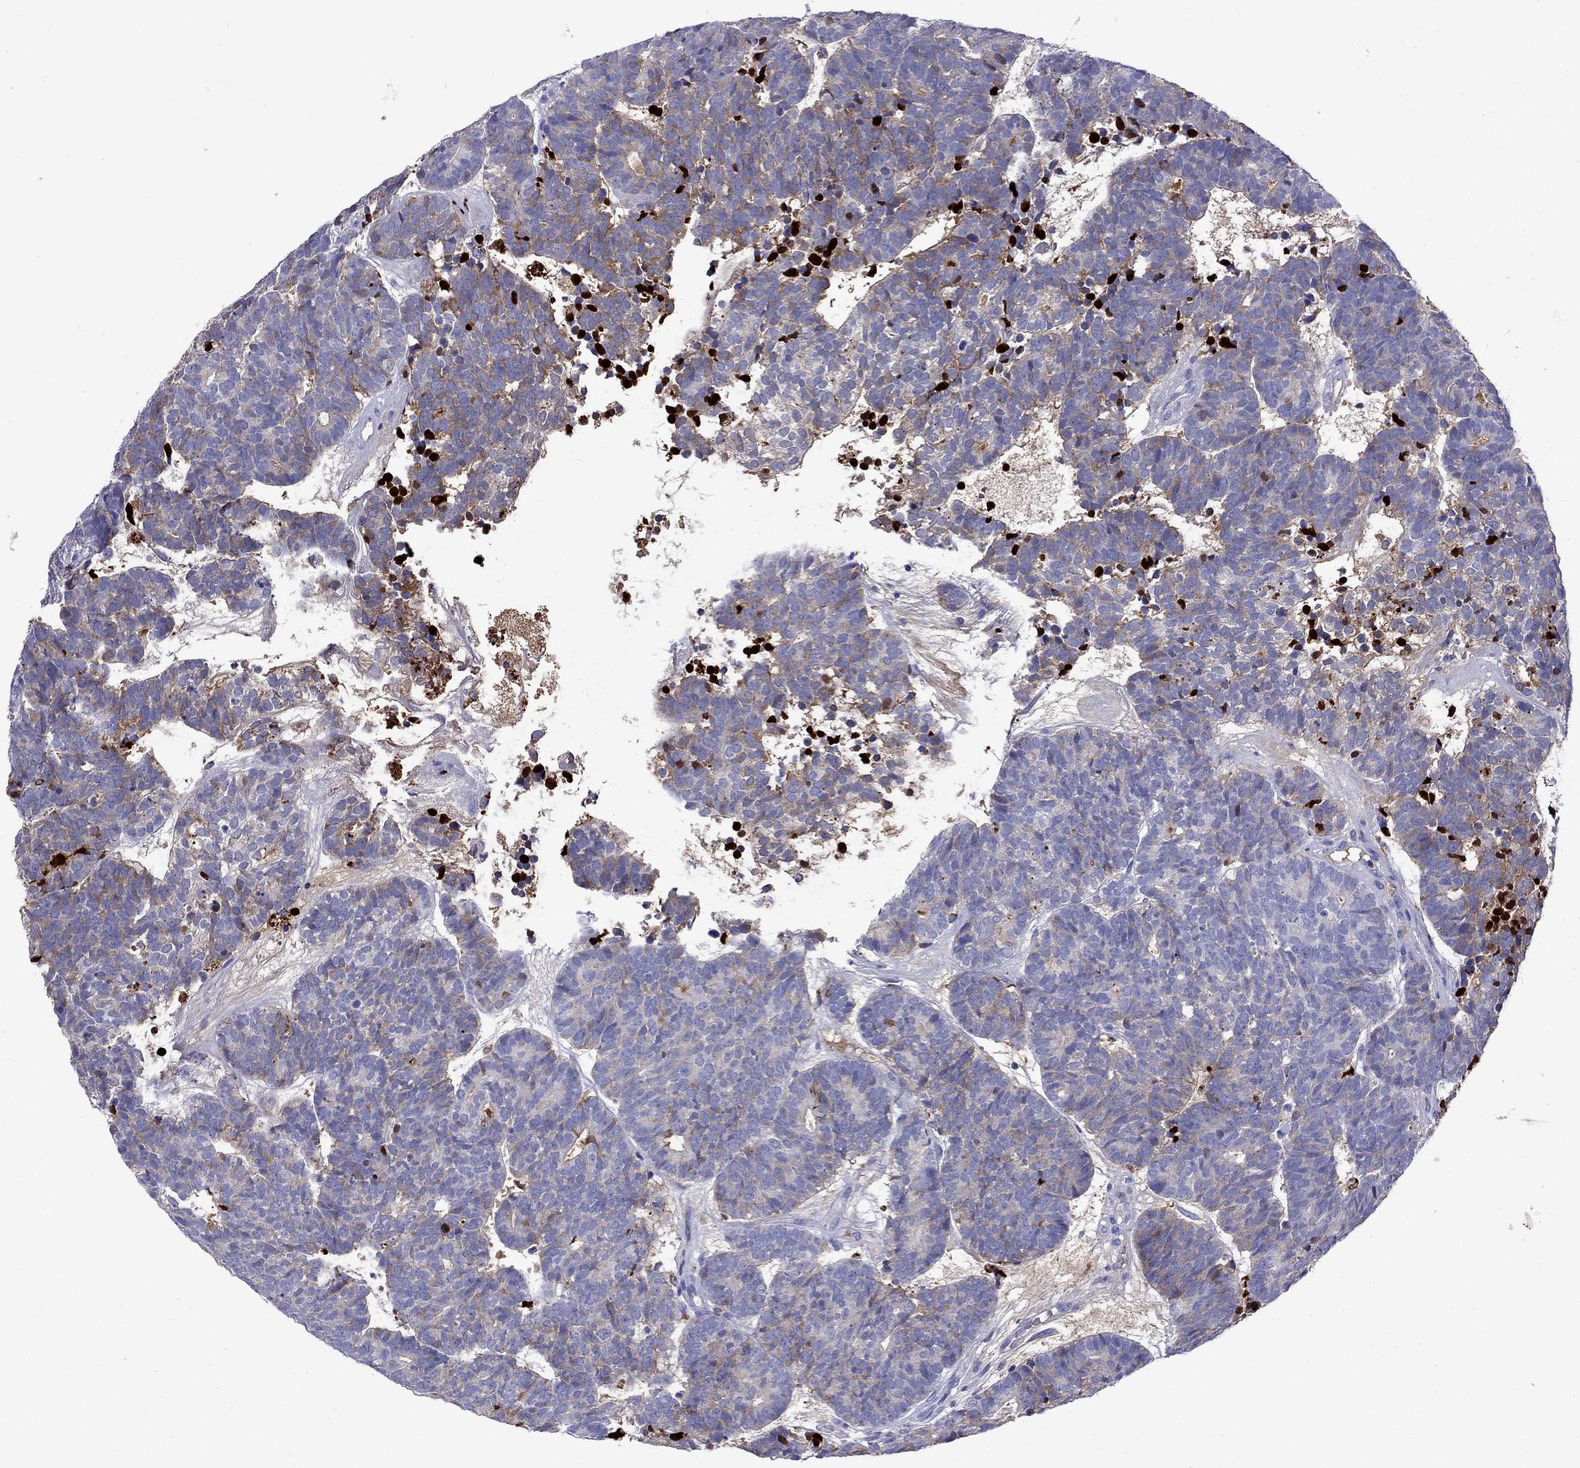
{"staining": {"intensity": "negative", "quantity": "none", "location": "none"}, "tissue": "head and neck cancer", "cell_type": "Tumor cells", "image_type": "cancer", "snomed": [{"axis": "morphology", "description": "Adenocarcinoma, NOS"}, {"axis": "topography", "description": "Head-Neck"}], "caption": "IHC micrograph of neoplastic tissue: human head and neck cancer stained with DAB shows no significant protein staining in tumor cells.", "gene": "SERPINA3", "patient": {"sex": "female", "age": 81}}